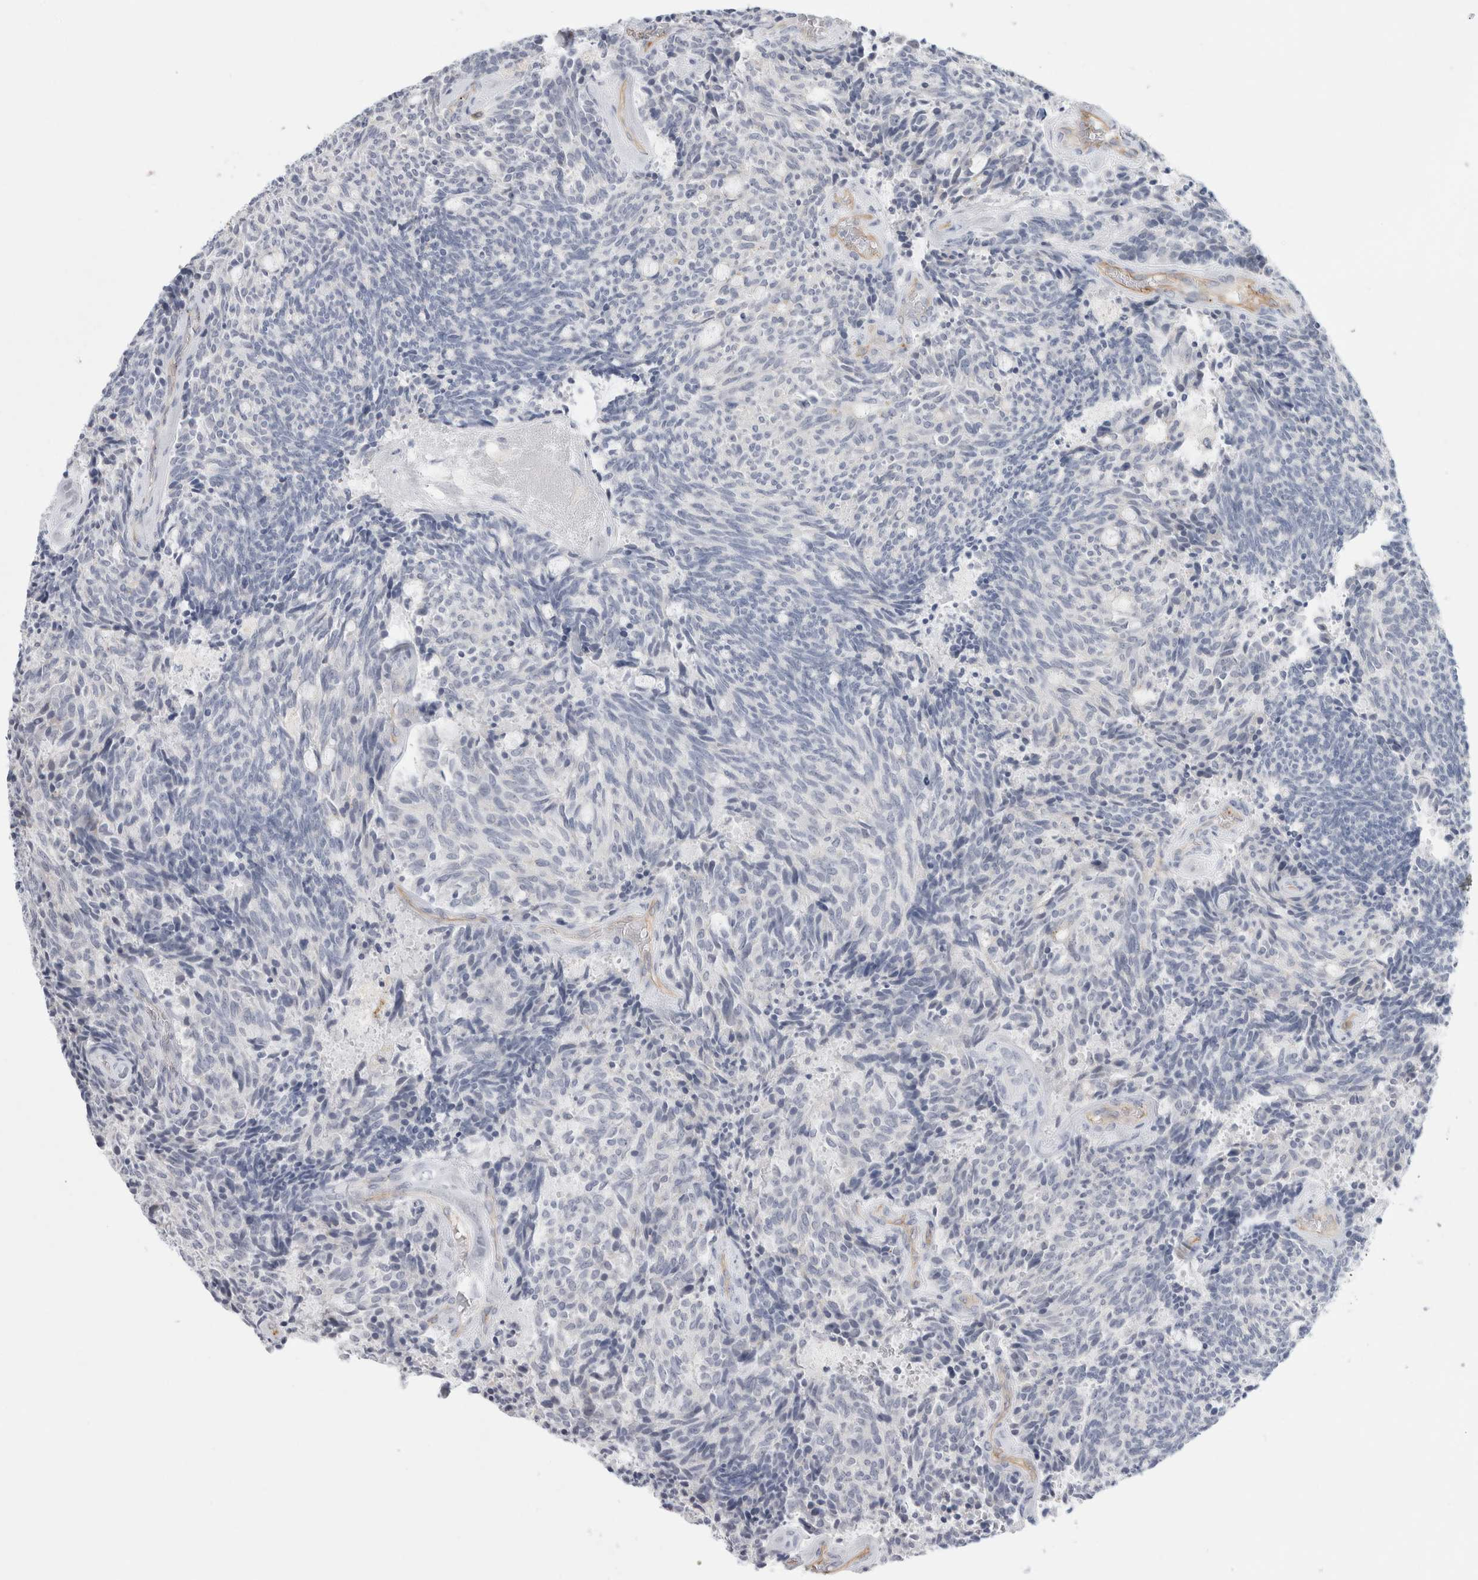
{"staining": {"intensity": "negative", "quantity": "none", "location": "none"}, "tissue": "carcinoid", "cell_type": "Tumor cells", "image_type": "cancer", "snomed": [{"axis": "morphology", "description": "Carcinoid, malignant, NOS"}, {"axis": "topography", "description": "Pancreas"}], "caption": "This is an immunohistochemistry histopathology image of carcinoid. There is no positivity in tumor cells.", "gene": "ANKMY1", "patient": {"sex": "female", "age": 54}}